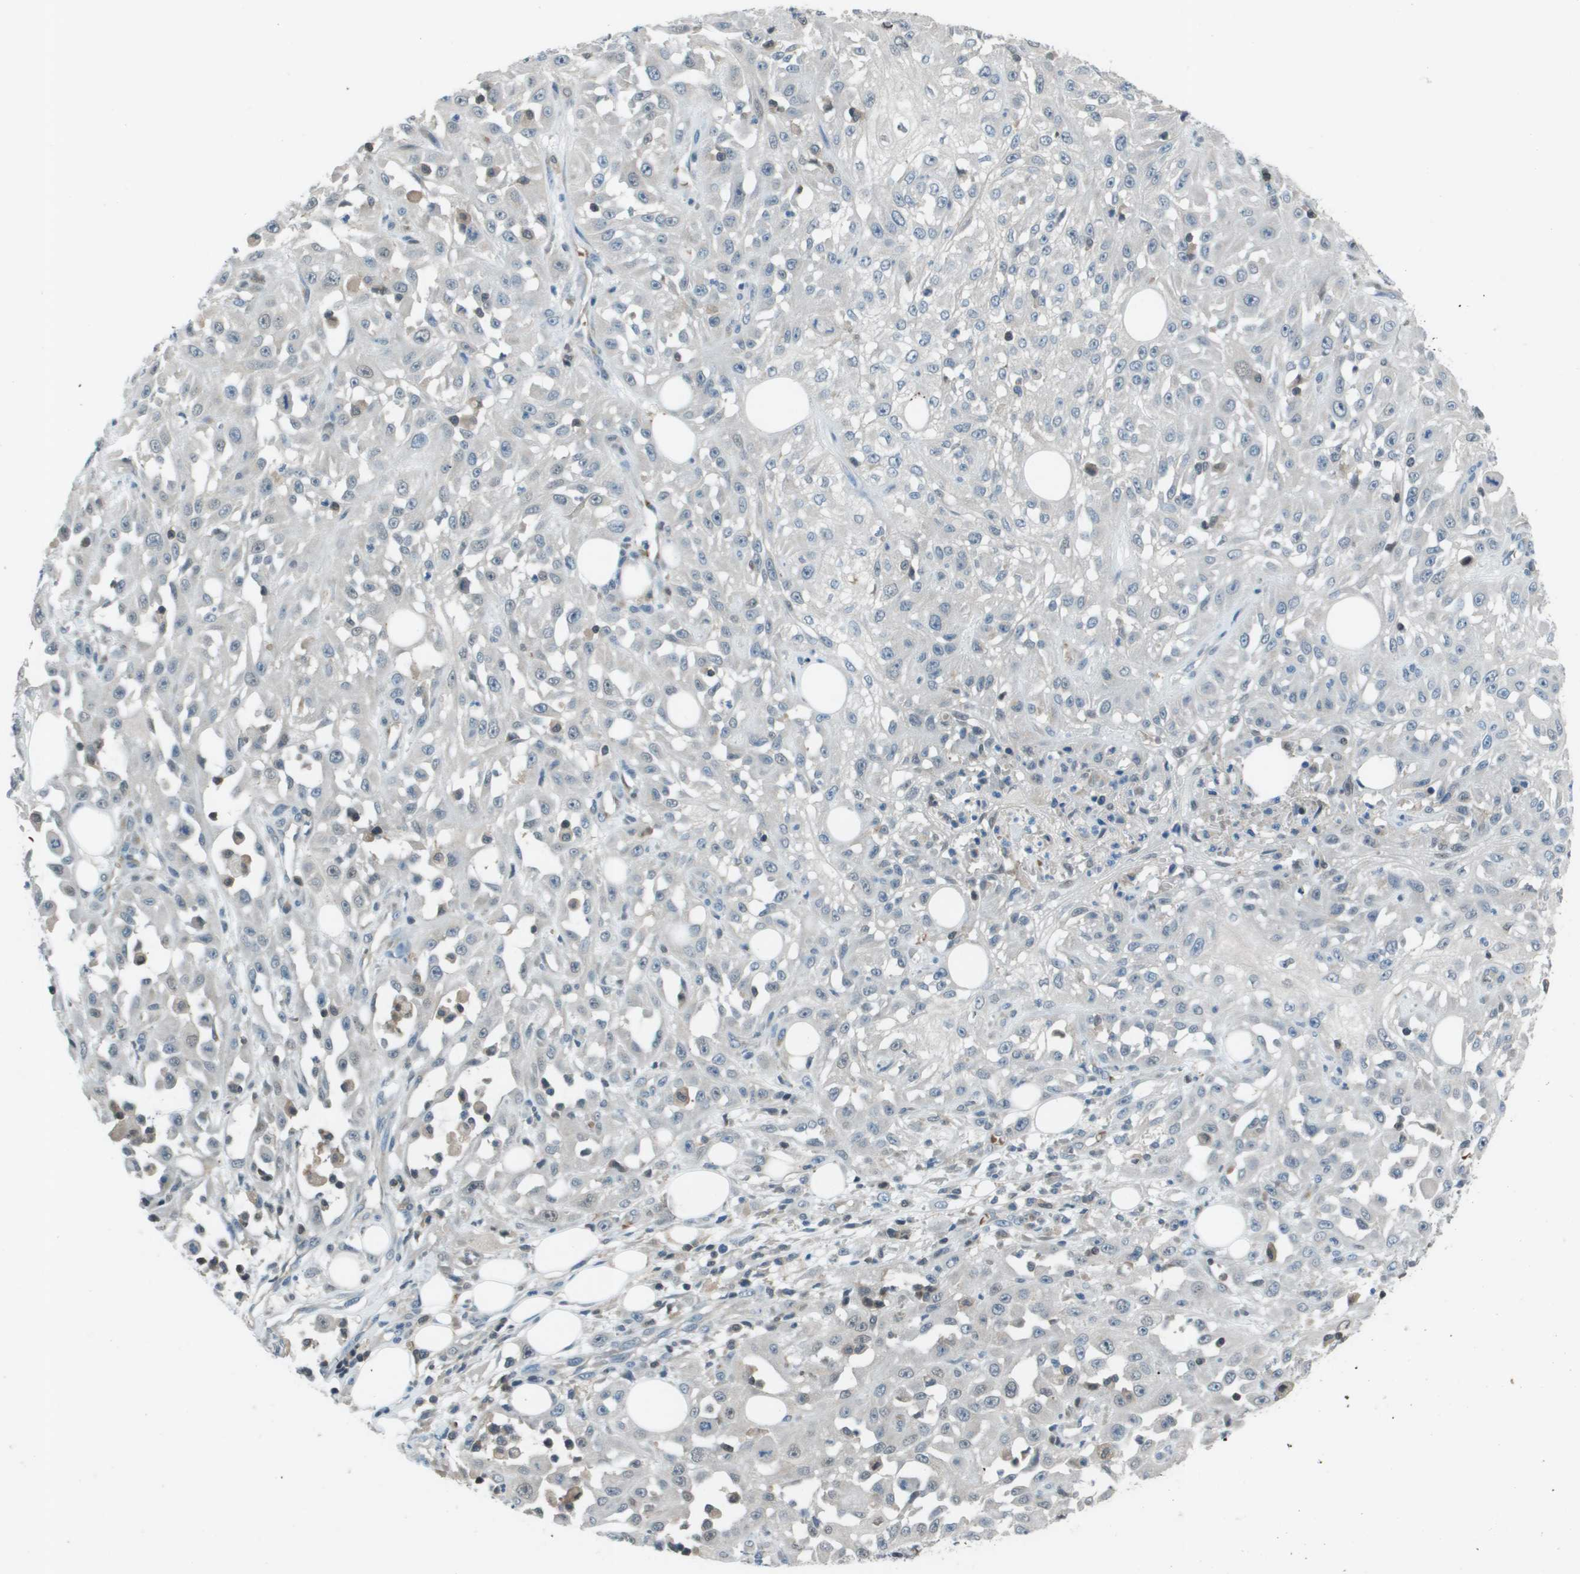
{"staining": {"intensity": "negative", "quantity": "none", "location": "none"}, "tissue": "skin cancer", "cell_type": "Tumor cells", "image_type": "cancer", "snomed": [{"axis": "morphology", "description": "Squamous cell carcinoma, NOS"}, {"axis": "morphology", "description": "Squamous cell carcinoma, metastatic, NOS"}, {"axis": "topography", "description": "Skin"}, {"axis": "topography", "description": "Lymph node"}], "caption": "There is no significant staining in tumor cells of metastatic squamous cell carcinoma (skin).", "gene": "CAMK4", "patient": {"sex": "male", "age": 75}}